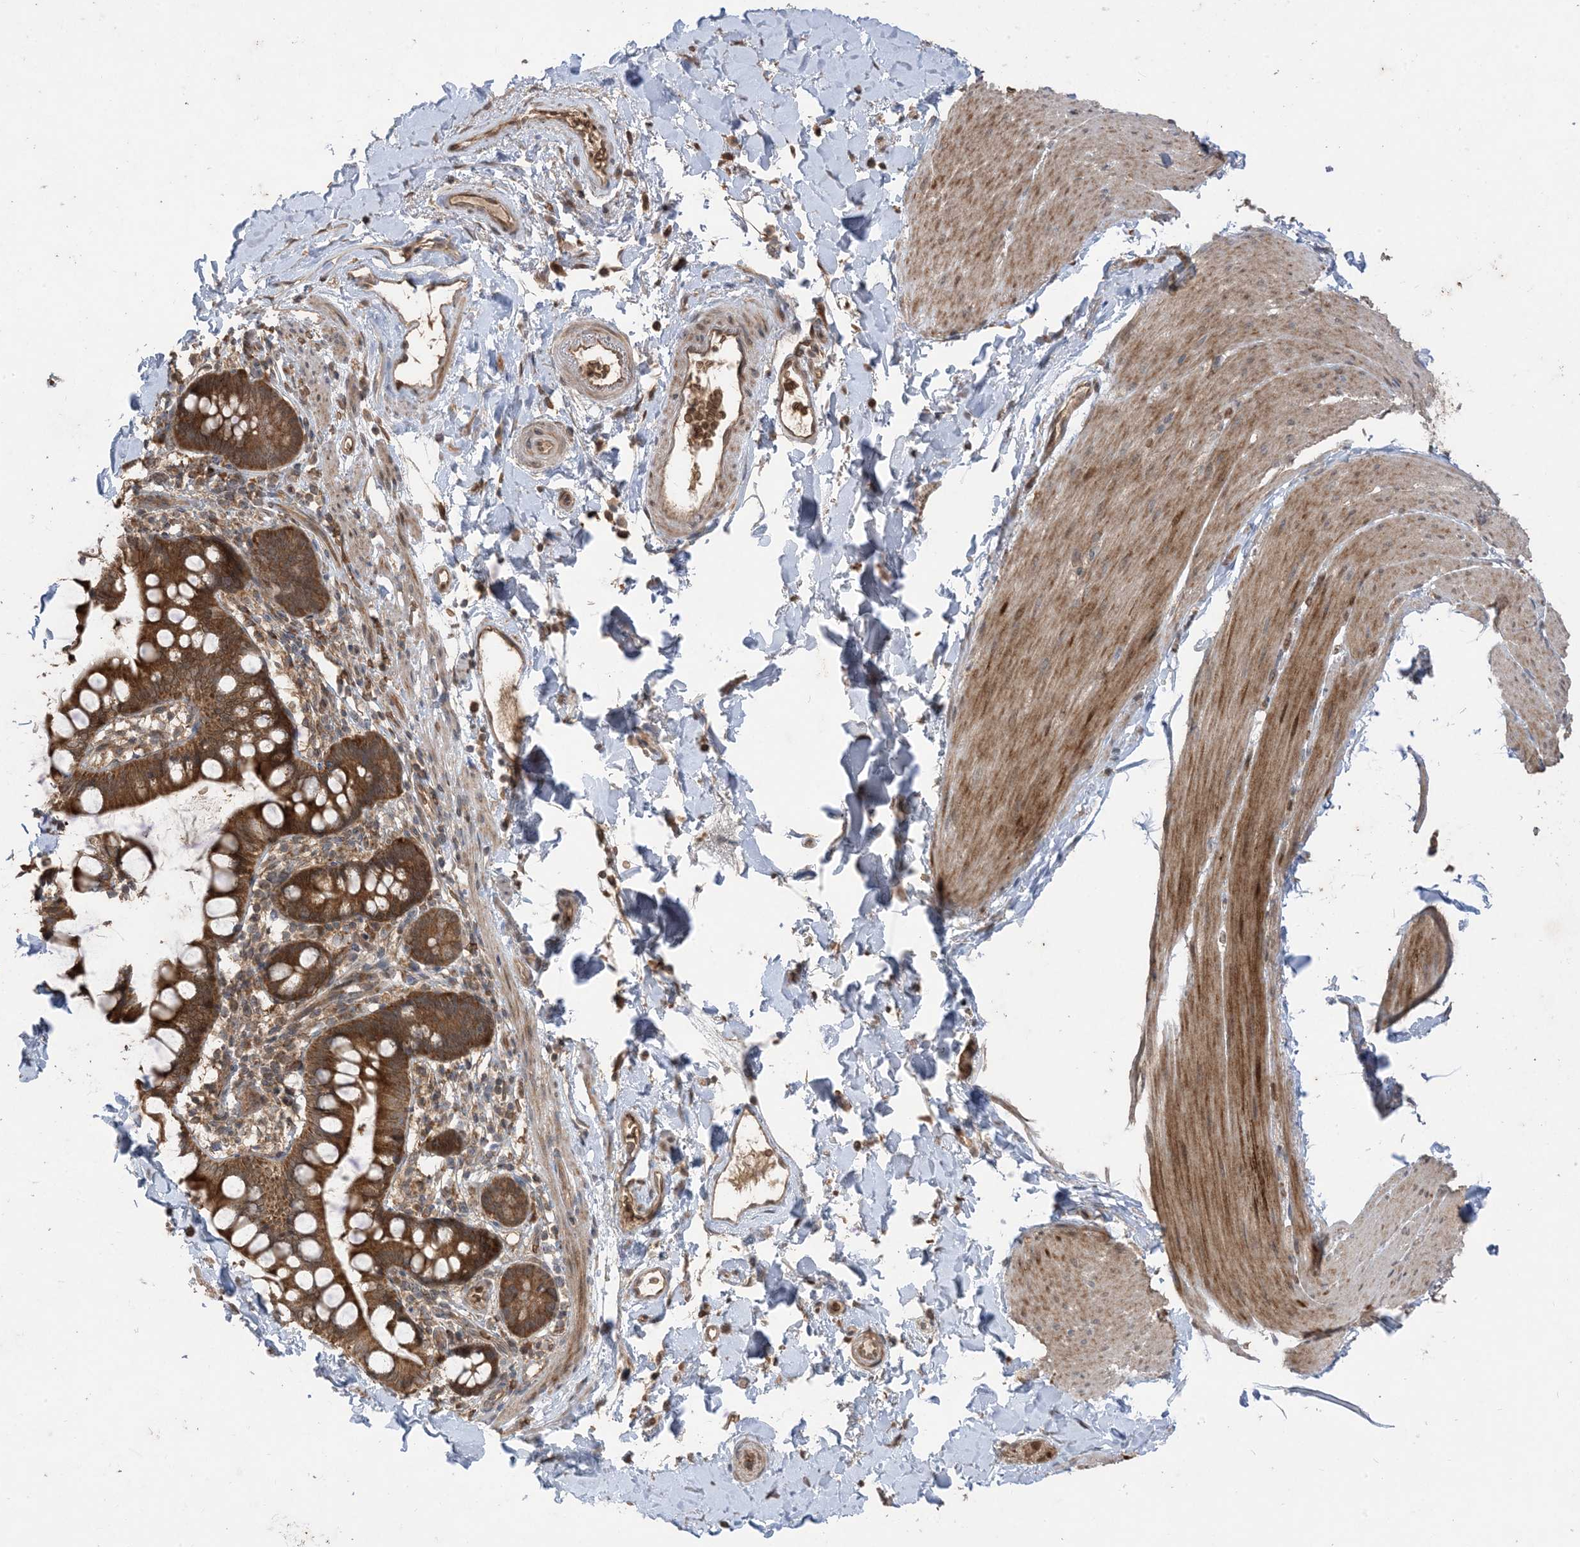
{"staining": {"intensity": "moderate", "quantity": "25%-75%", "location": "cytoplasmic/membranous,nuclear"}, "tissue": "smooth muscle", "cell_type": "Smooth muscle cells", "image_type": "normal", "snomed": [{"axis": "morphology", "description": "Normal tissue, NOS"}, {"axis": "topography", "description": "Smooth muscle"}, {"axis": "topography", "description": "Small intestine"}], "caption": "Protein expression analysis of benign human smooth muscle reveals moderate cytoplasmic/membranous,nuclear positivity in approximately 25%-75% of smooth muscle cells. (brown staining indicates protein expression, while blue staining denotes nuclei).", "gene": "PUSL1", "patient": {"sex": "female", "age": 84}}